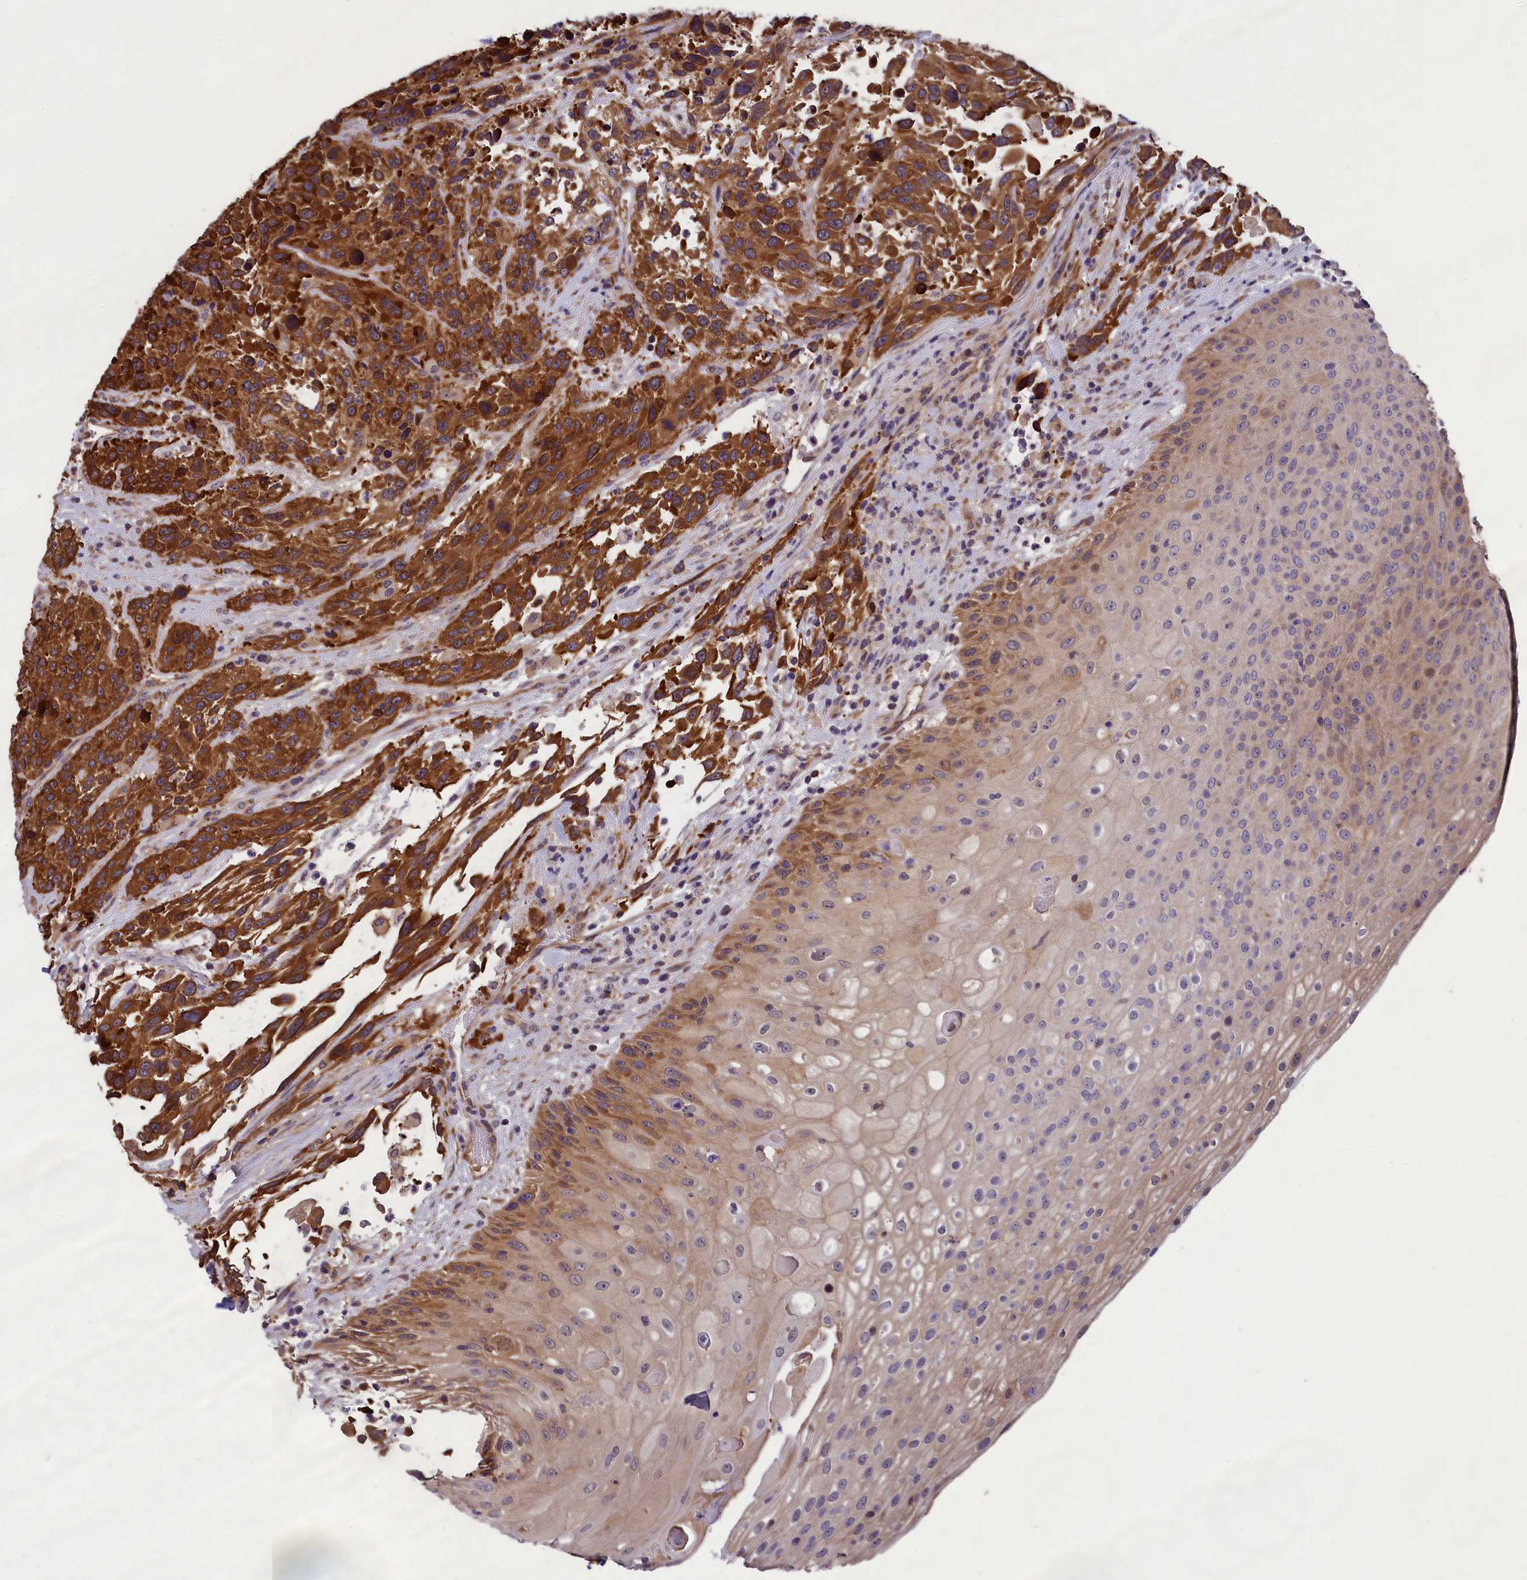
{"staining": {"intensity": "strong", "quantity": ">75%", "location": "cytoplasmic/membranous"}, "tissue": "urothelial cancer", "cell_type": "Tumor cells", "image_type": "cancer", "snomed": [{"axis": "morphology", "description": "Urothelial carcinoma, High grade"}, {"axis": "topography", "description": "Urinary bladder"}], "caption": "Protein staining of urothelial cancer tissue shows strong cytoplasmic/membranous positivity in about >75% of tumor cells.", "gene": "ABCC8", "patient": {"sex": "female", "age": 70}}